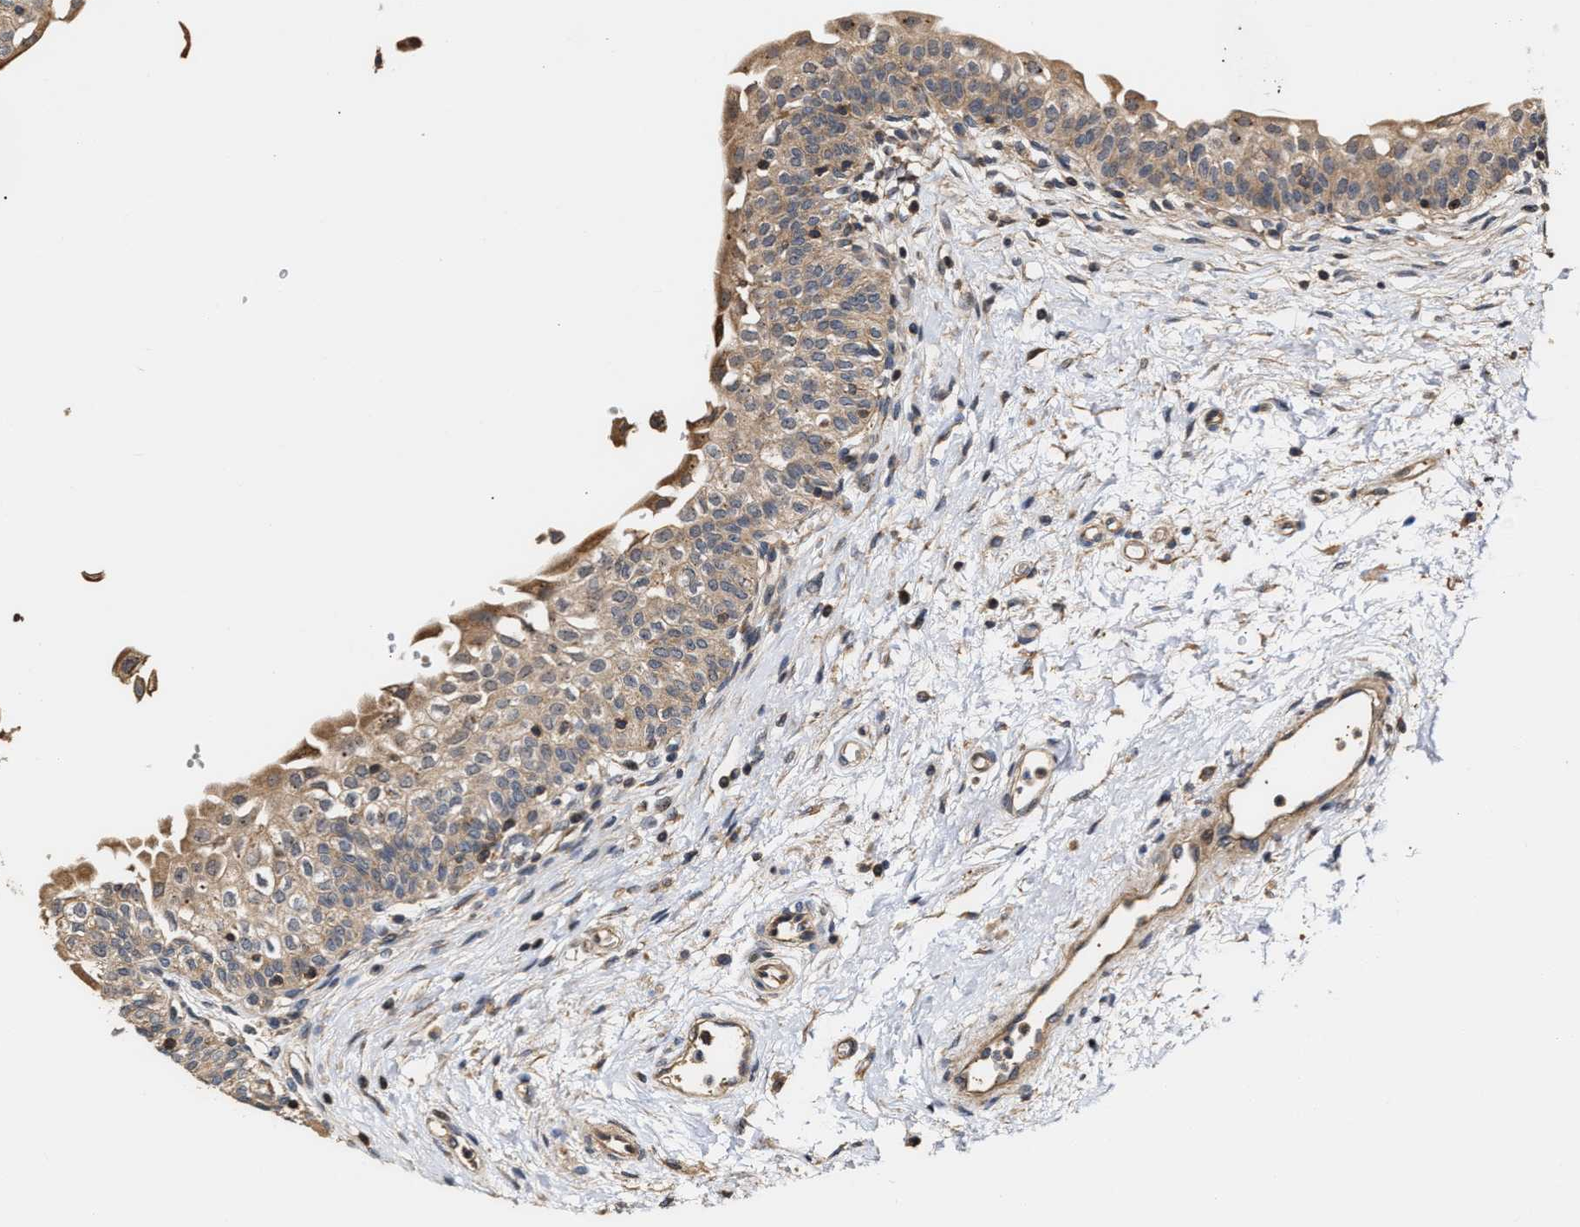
{"staining": {"intensity": "moderate", "quantity": ">75%", "location": "cytoplasmic/membranous"}, "tissue": "urinary bladder", "cell_type": "Urothelial cells", "image_type": "normal", "snomed": [{"axis": "morphology", "description": "Normal tissue, NOS"}, {"axis": "topography", "description": "Urinary bladder"}], "caption": "Urothelial cells demonstrate moderate cytoplasmic/membranous positivity in approximately >75% of cells in benign urinary bladder.", "gene": "CLIP2", "patient": {"sex": "male", "age": 55}}